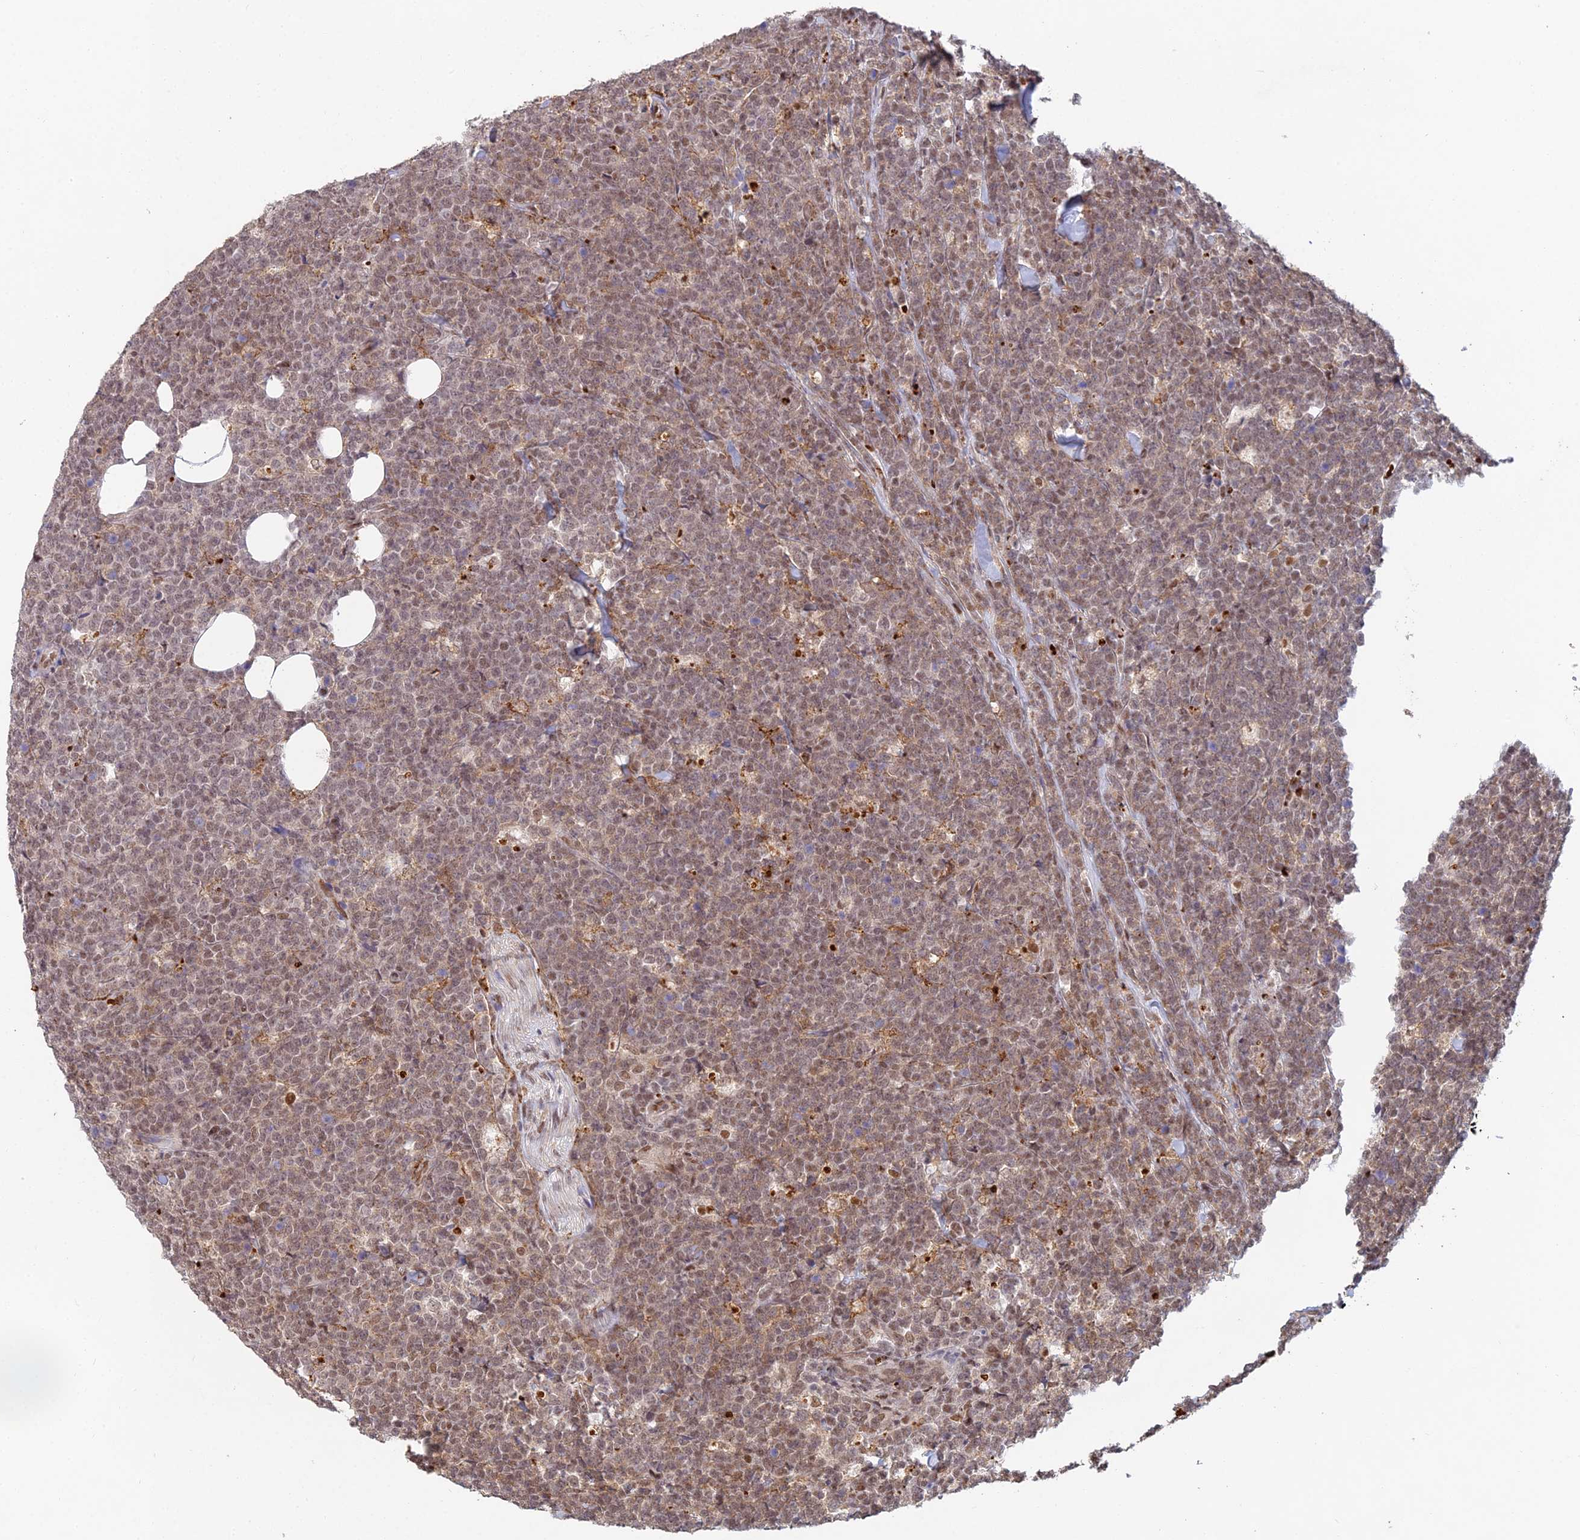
{"staining": {"intensity": "moderate", "quantity": ">75%", "location": "cytoplasmic/membranous,nuclear"}, "tissue": "lymphoma", "cell_type": "Tumor cells", "image_type": "cancer", "snomed": [{"axis": "morphology", "description": "Malignant lymphoma, non-Hodgkin's type, High grade"}, {"axis": "topography", "description": "Small intestine"}], "caption": "The image displays immunohistochemical staining of malignant lymphoma, non-Hodgkin's type (high-grade). There is moderate cytoplasmic/membranous and nuclear staining is appreciated in about >75% of tumor cells. (brown staining indicates protein expression, while blue staining denotes nuclei).", "gene": "ABHD17A", "patient": {"sex": "male", "age": 8}}